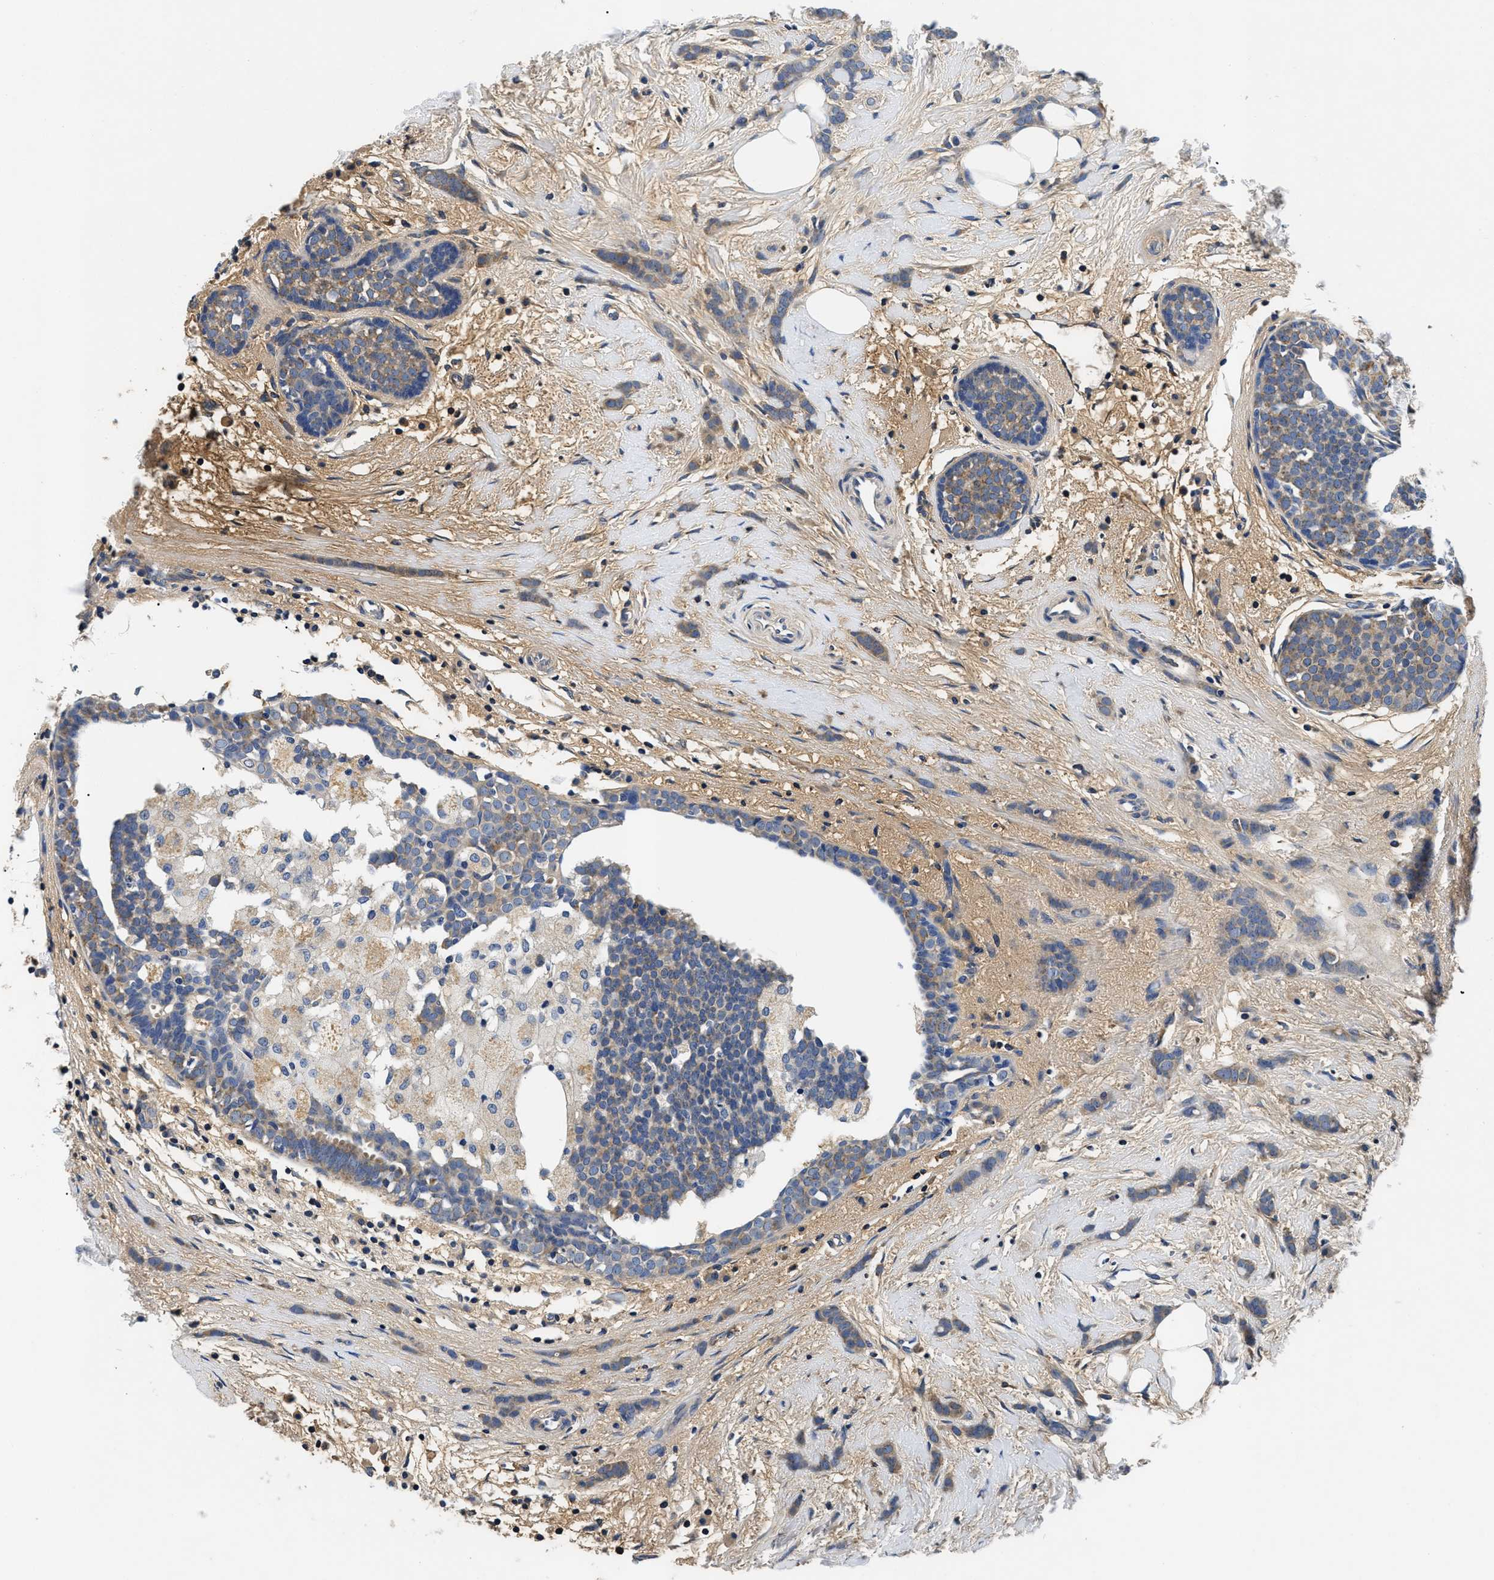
{"staining": {"intensity": "weak", "quantity": "<25%", "location": "cytoplasmic/membranous"}, "tissue": "breast cancer", "cell_type": "Tumor cells", "image_type": "cancer", "snomed": [{"axis": "morphology", "description": "Lobular carcinoma, in situ"}, {"axis": "morphology", "description": "Lobular carcinoma"}, {"axis": "topography", "description": "Breast"}], "caption": "Immunohistochemistry (IHC) histopathology image of neoplastic tissue: lobular carcinoma in situ (breast) stained with DAB (3,3'-diaminobenzidine) displays no significant protein expression in tumor cells. The staining was performed using DAB to visualize the protein expression in brown, while the nuclei were stained in blue with hematoxylin (Magnification: 20x).", "gene": "MEA1", "patient": {"sex": "female", "age": 41}}